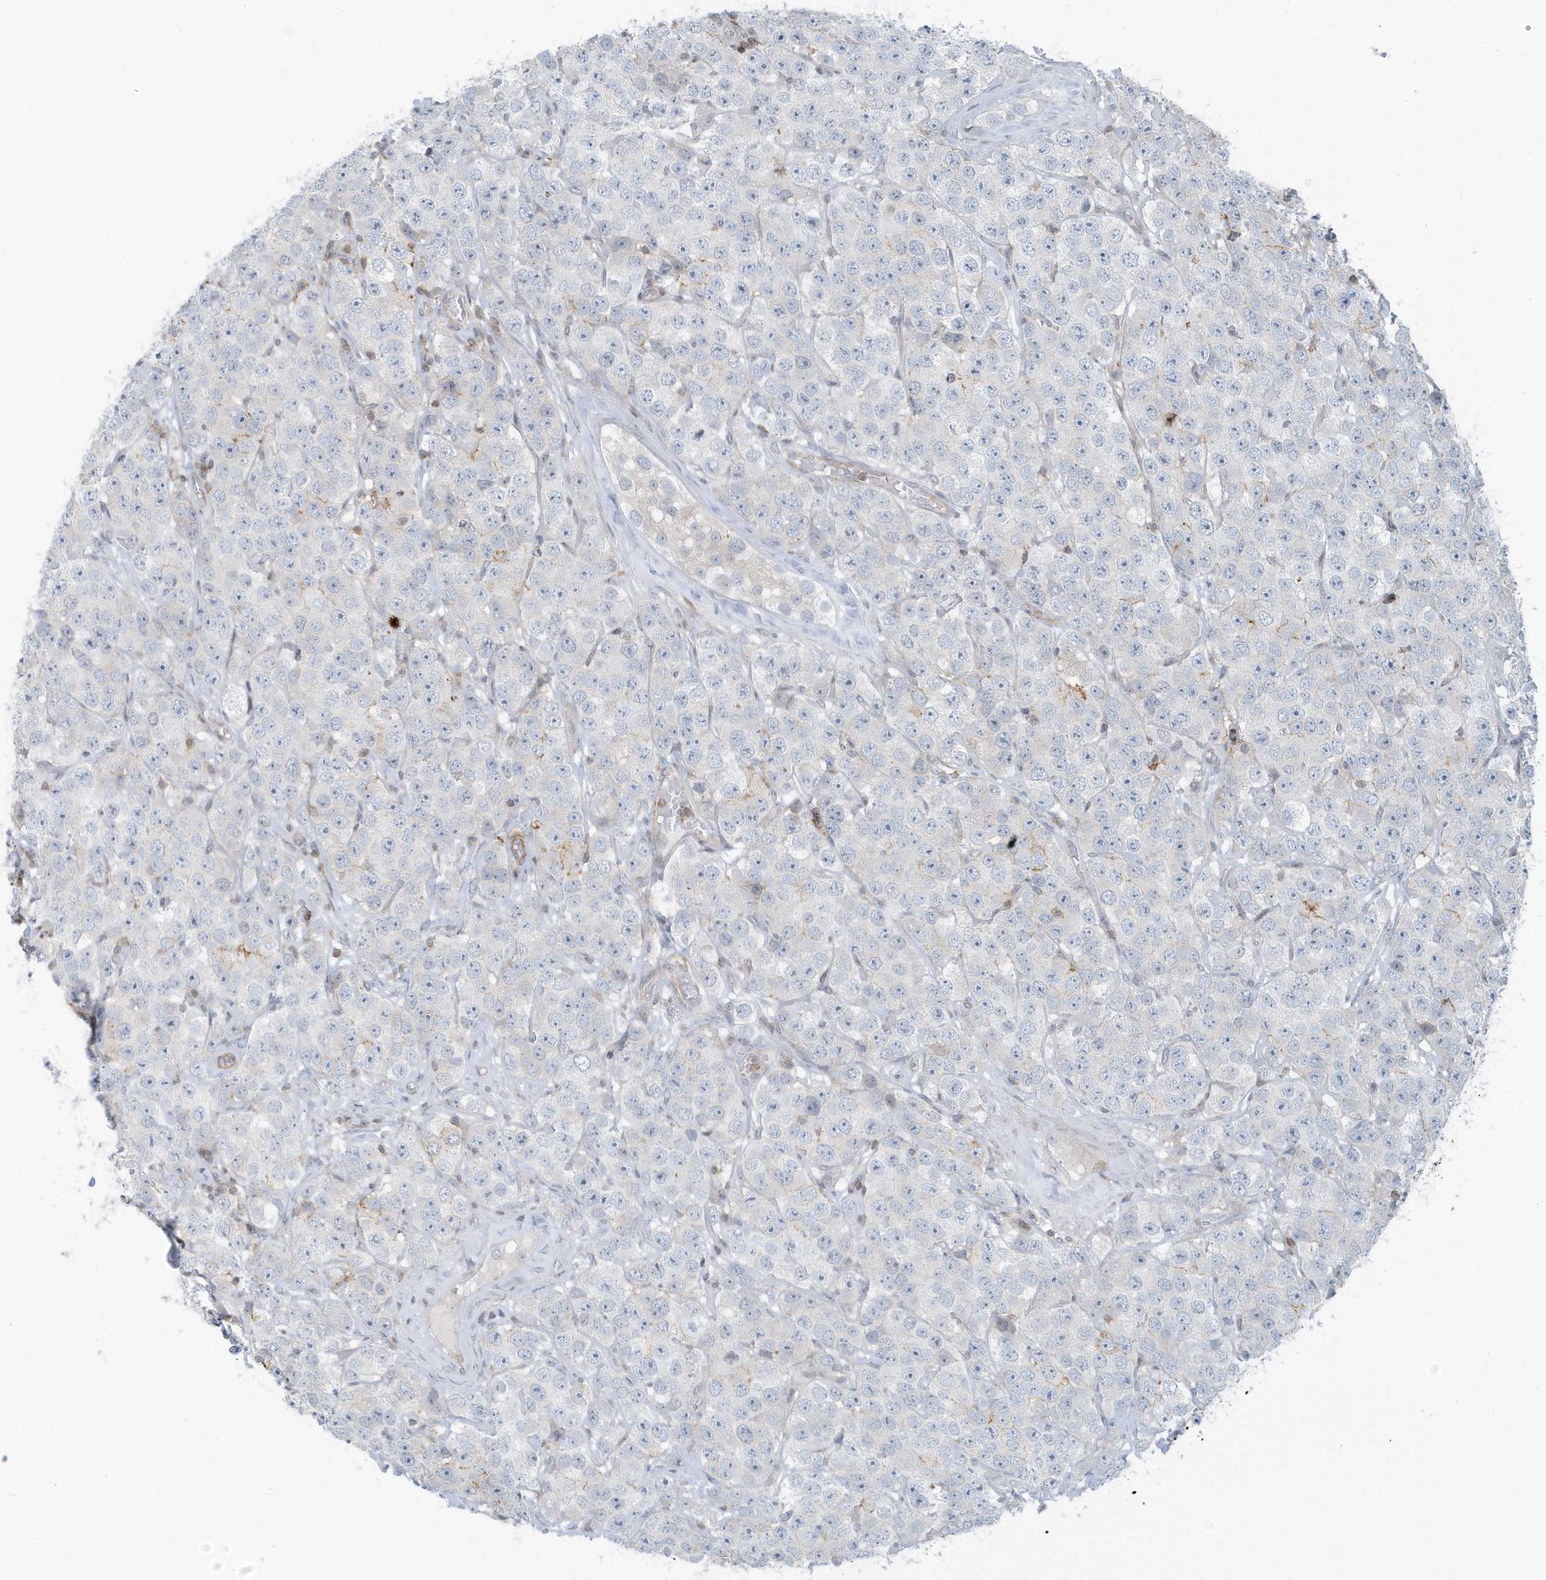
{"staining": {"intensity": "negative", "quantity": "none", "location": "none"}, "tissue": "testis cancer", "cell_type": "Tumor cells", "image_type": "cancer", "snomed": [{"axis": "morphology", "description": "Seminoma, NOS"}, {"axis": "topography", "description": "Testis"}], "caption": "The immunohistochemistry (IHC) image has no significant expression in tumor cells of testis cancer (seminoma) tissue.", "gene": "CACNB2", "patient": {"sex": "male", "age": 28}}